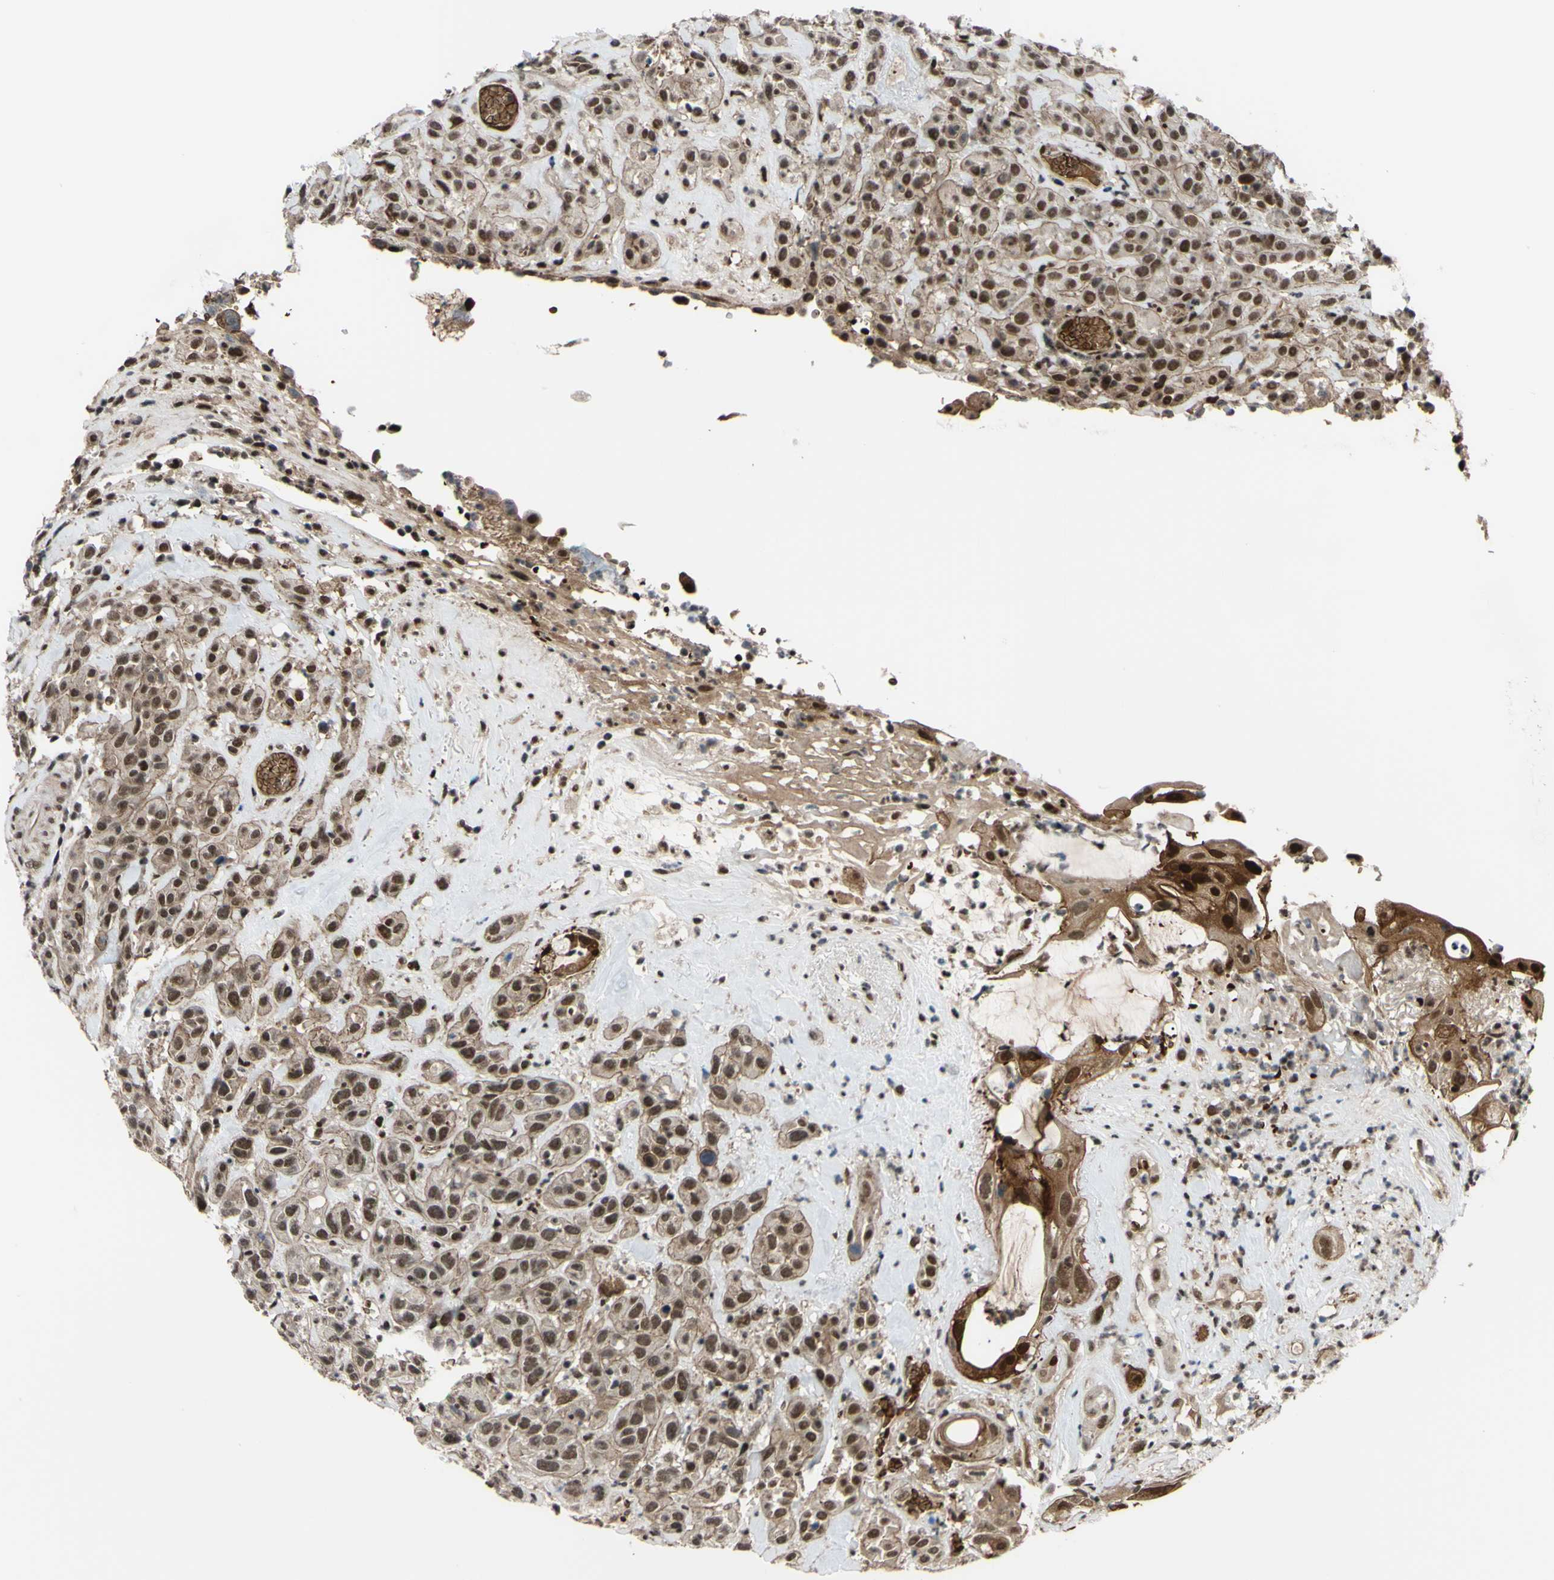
{"staining": {"intensity": "moderate", "quantity": ">75%", "location": "cytoplasmic/membranous,nuclear"}, "tissue": "head and neck cancer", "cell_type": "Tumor cells", "image_type": "cancer", "snomed": [{"axis": "morphology", "description": "Squamous cell carcinoma, NOS"}, {"axis": "topography", "description": "Head-Neck"}], "caption": "Squamous cell carcinoma (head and neck) stained with immunohistochemistry reveals moderate cytoplasmic/membranous and nuclear expression in approximately >75% of tumor cells.", "gene": "THAP12", "patient": {"sex": "male", "age": 62}}